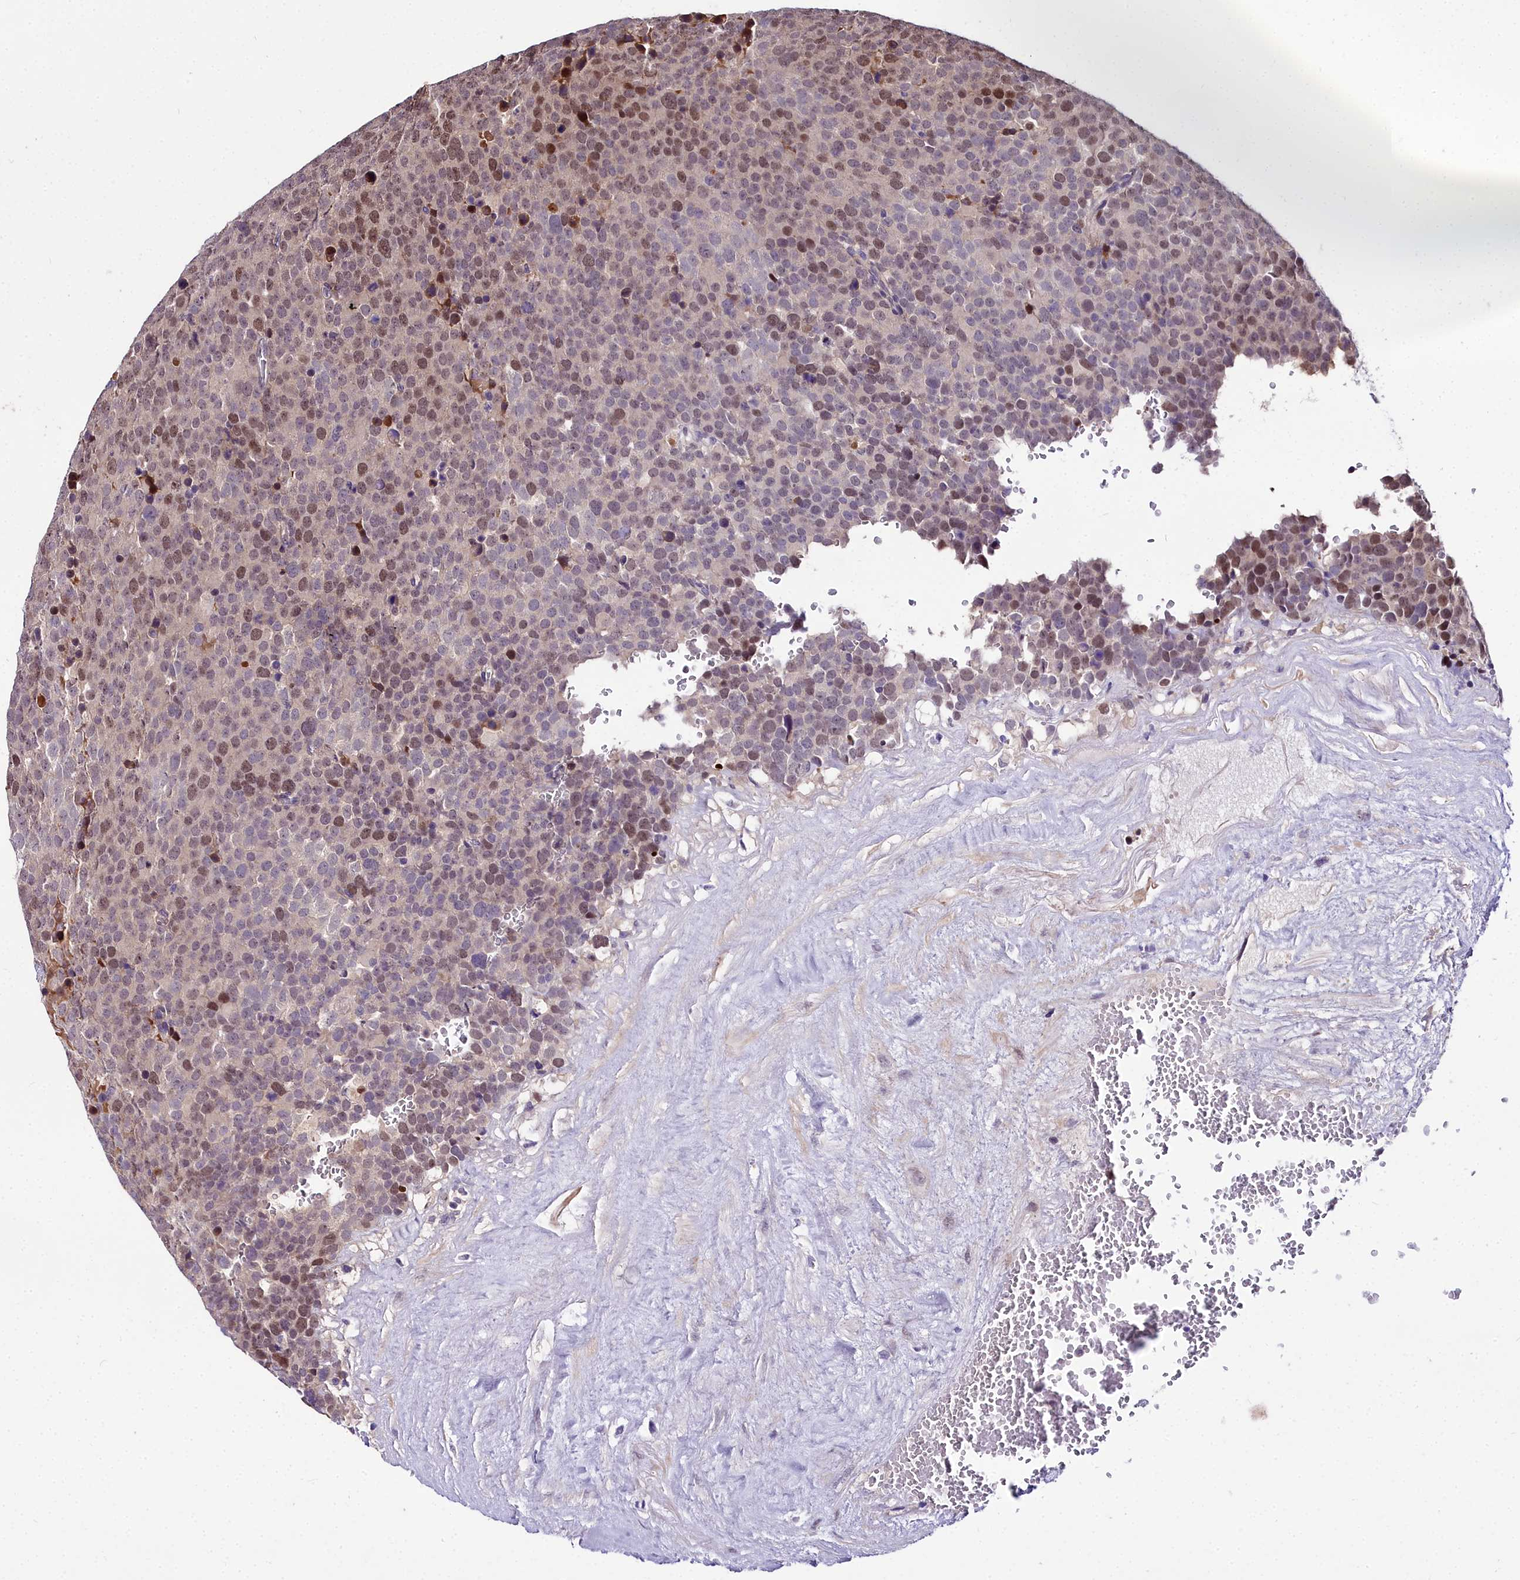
{"staining": {"intensity": "moderate", "quantity": "25%-75%", "location": "nuclear"}, "tissue": "testis cancer", "cell_type": "Tumor cells", "image_type": "cancer", "snomed": [{"axis": "morphology", "description": "Seminoma, NOS"}, {"axis": "topography", "description": "Testis"}], "caption": "A brown stain highlights moderate nuclear staining of a protein in human testis cancer tumor cells.", "gene": "TRIML2", "patient": {"sex": "male", "age": 71}}